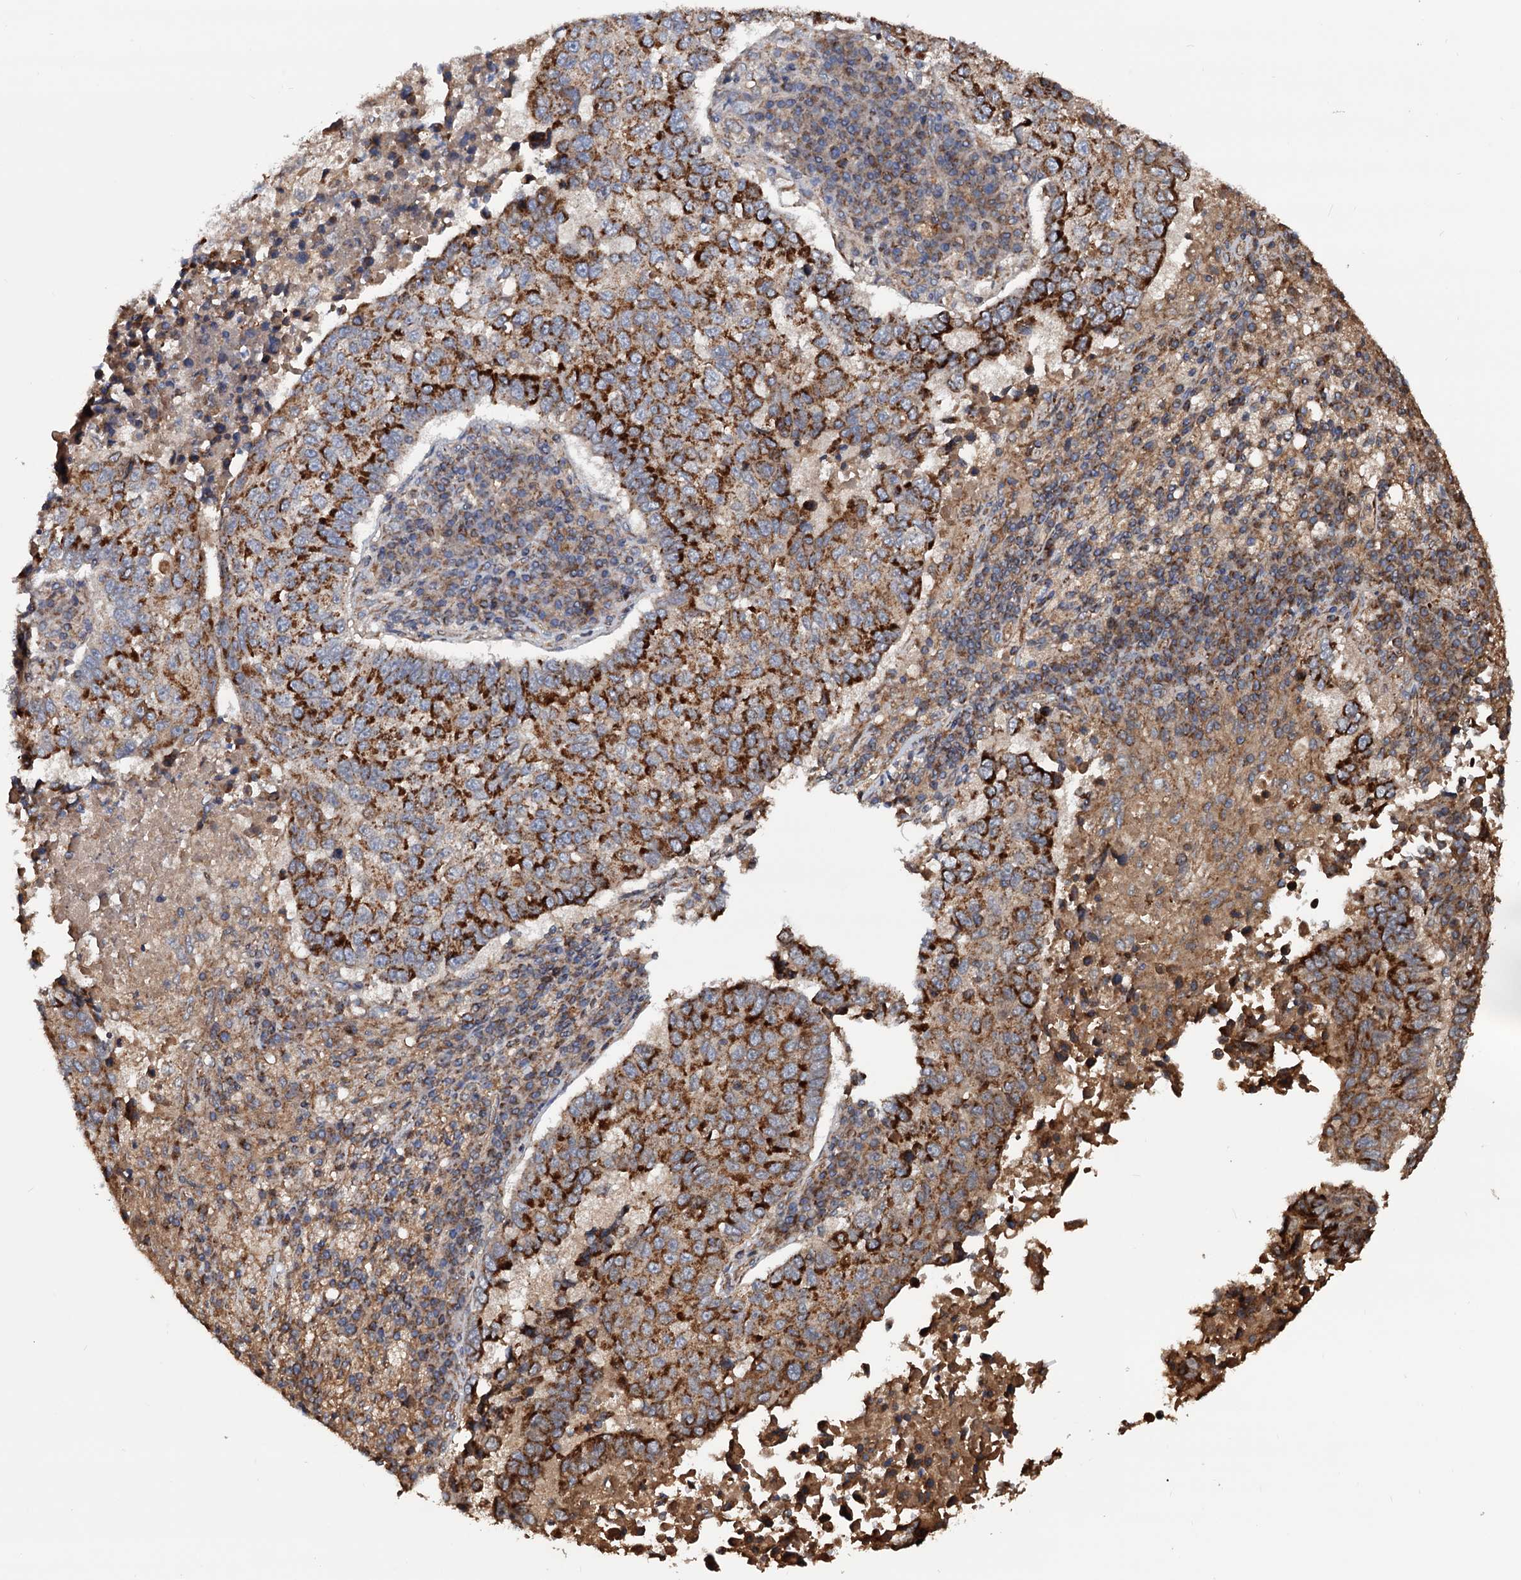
{"staining": {"intensity": "strong", "quantity": ">75%", "location": "cytoplasmic/membranous"}, "tissue": "lung cancer", "cell_type": "Tumor cells", "image_type": "cancer", "snomed": [{"axis": "morphology", "description": "Squamous cell carcinoma, NOS"}, {"axis": "topography", "description": "Lung"}], "caption": "Immunohistochemical staining of lung squamous cell carcinoma displays high levels of strong cytoplasmic/membranous staining in approximately >75% of tumor cells. The staining was performed using DAB (3,3'-diaminobenzidine) to visualize the protein expression in brown, while the nuclei were stained in blue with hematoxylin (Magnification: 20x).", "gene": "MRPL42", "patient": {"sex": "male", "age": 73}}